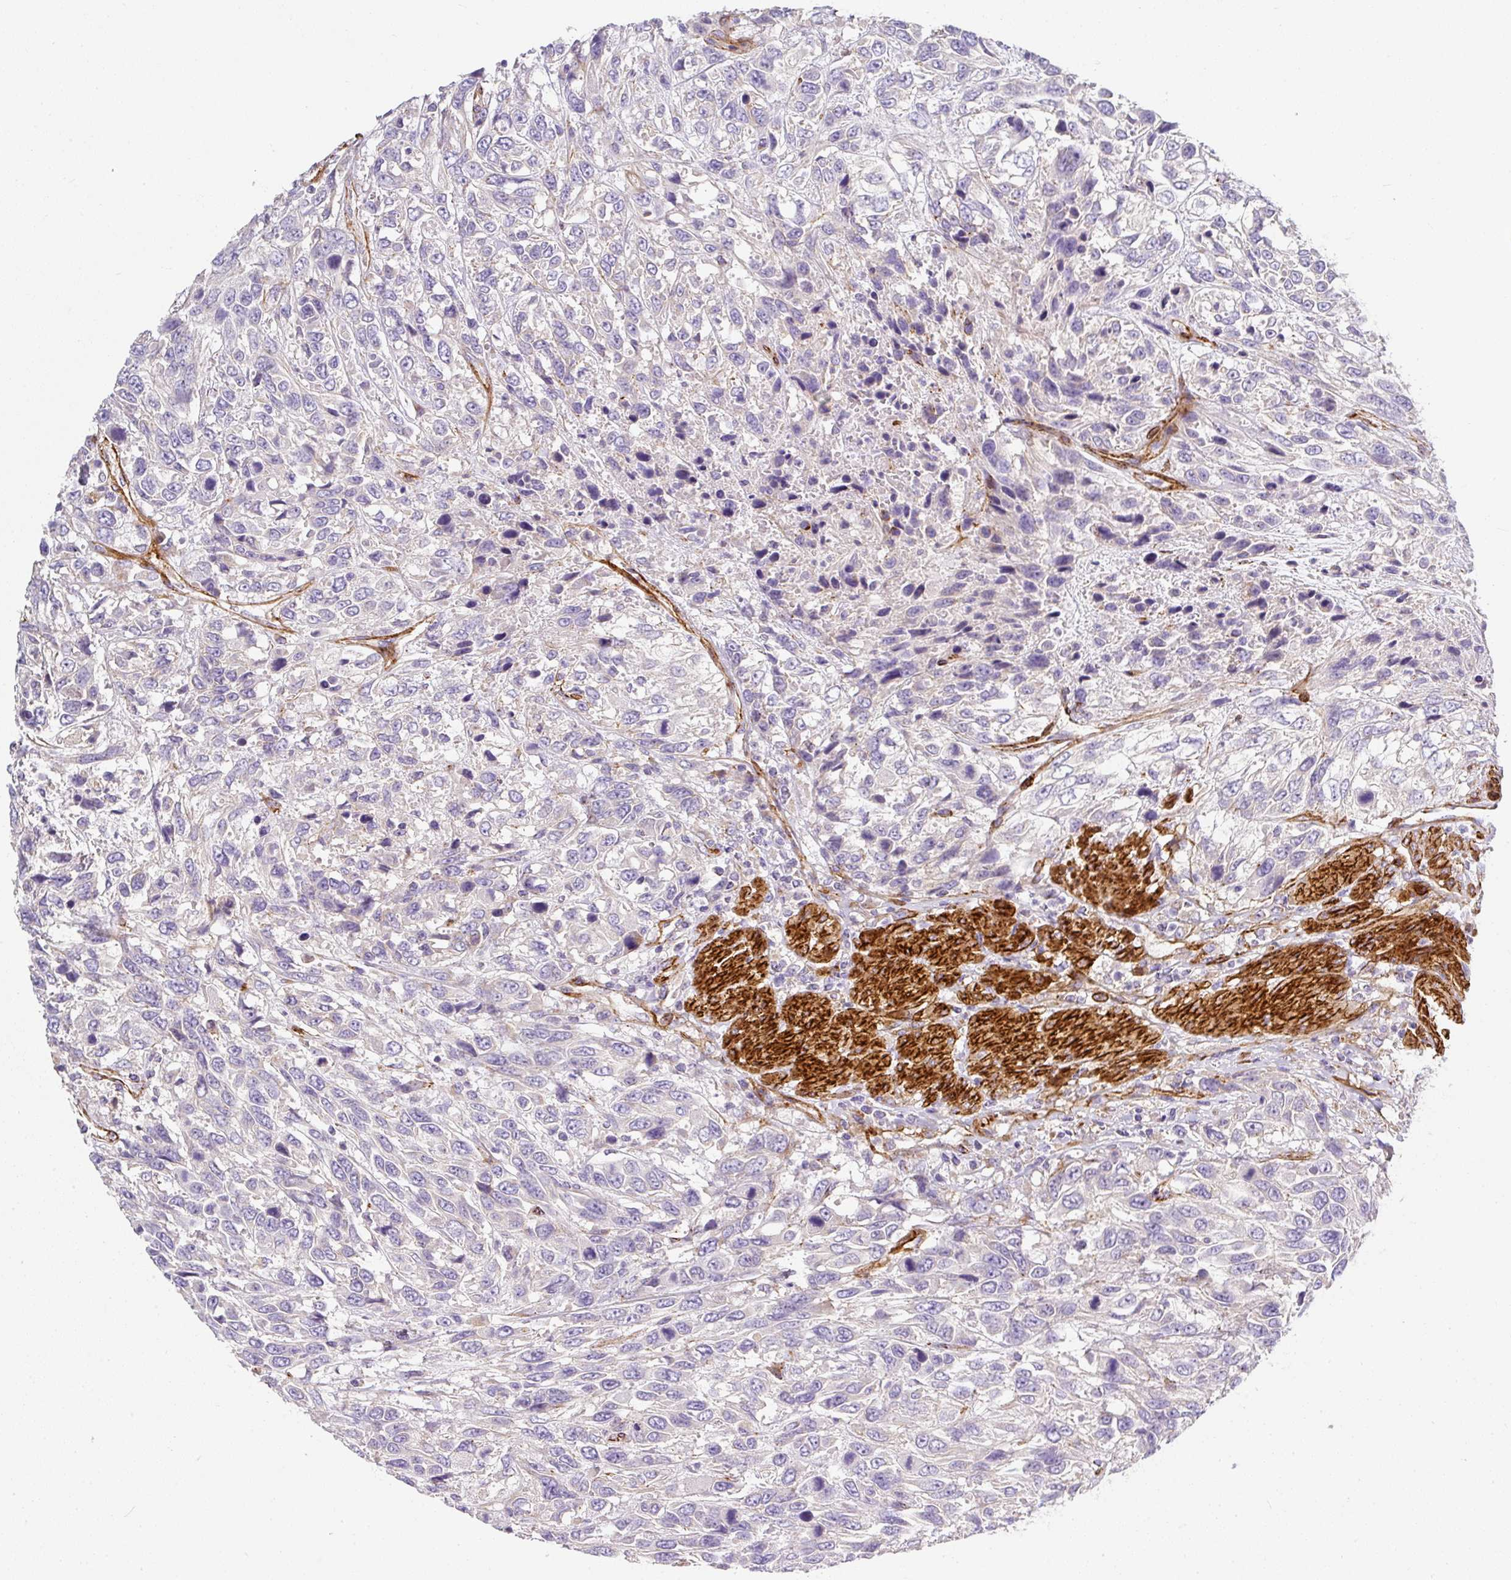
{"staining": {"intensity": "negative", "quantity": "none", "location": "none"}, "tissue": "urothelial cancer", "cell_type": "Tumor cells", "image_type": "cancer", "snomed": [{"axis": "morphology", "description": "Urothelial carcinoma, High grade"}, {"axis": "topography", "description": "Urinary bladder"}], "caption": "IHC of human urothelial cancer demonstrates no positivity in tumor cells. (Brightfield microscopy of DAB immunohistochemistry at high magnification).", "gene": "SLC25A17", "patient": {"sex": "female", "age": 70}}